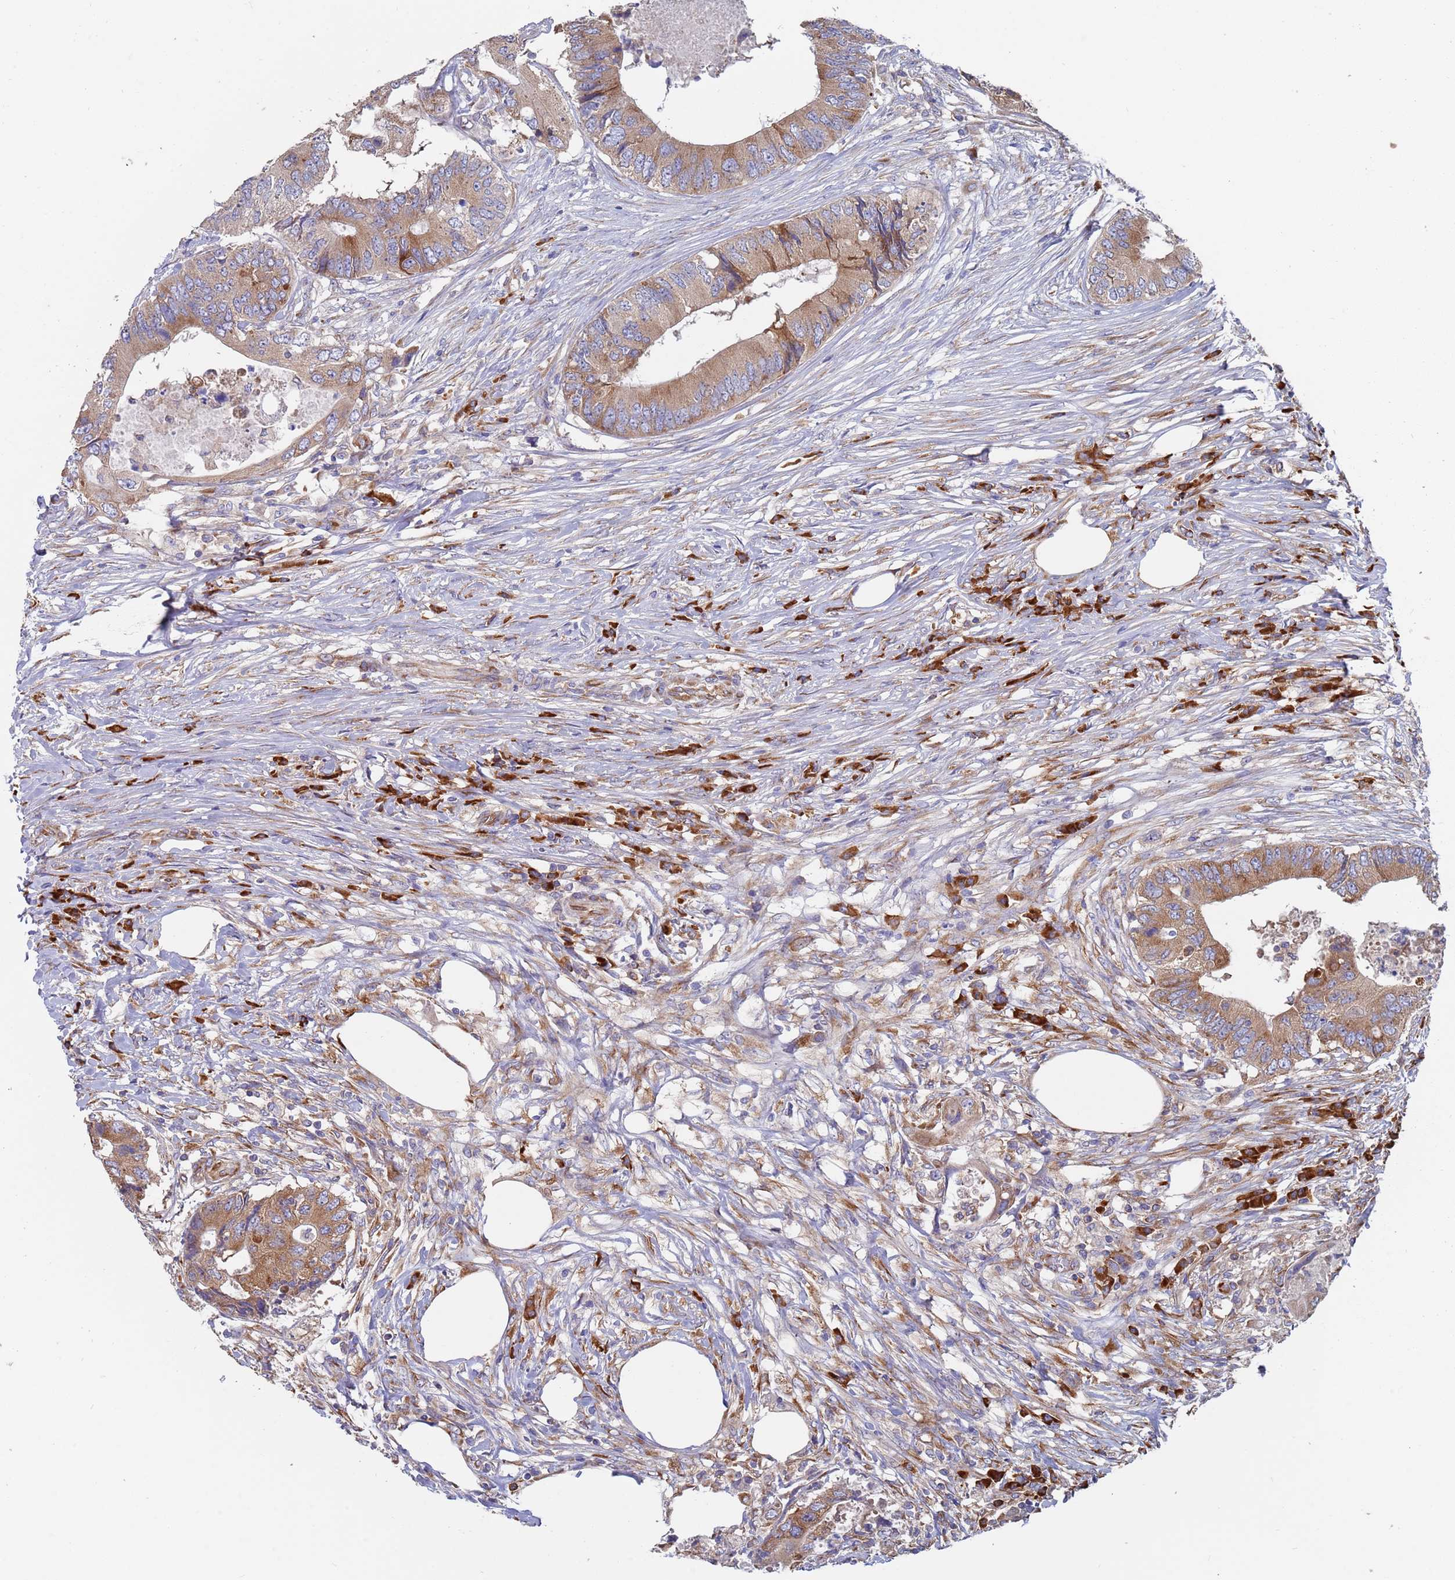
{"staining": {"intensity": "moderate", "quantity": ">75%", "location": "cytoplasmic/membranous"}, "tissue": "colorectal cancer", "cell_type": "Tumor cells", "image_type": "cancer", "snomed": [{"axis": "morphology", "description": "Adenocarcinoma, NOS"}, {"axis": "topography", "description": "Colon"}], "caption": "This is an image of immunohistochemistry staining of colorectal cancer (adenocarcinoma), which shows moderate staining in the cytoplasmic/membranous of tumor cells.", "gene": "ZNF844", "patient": {"sex": "male", "age": 71}}